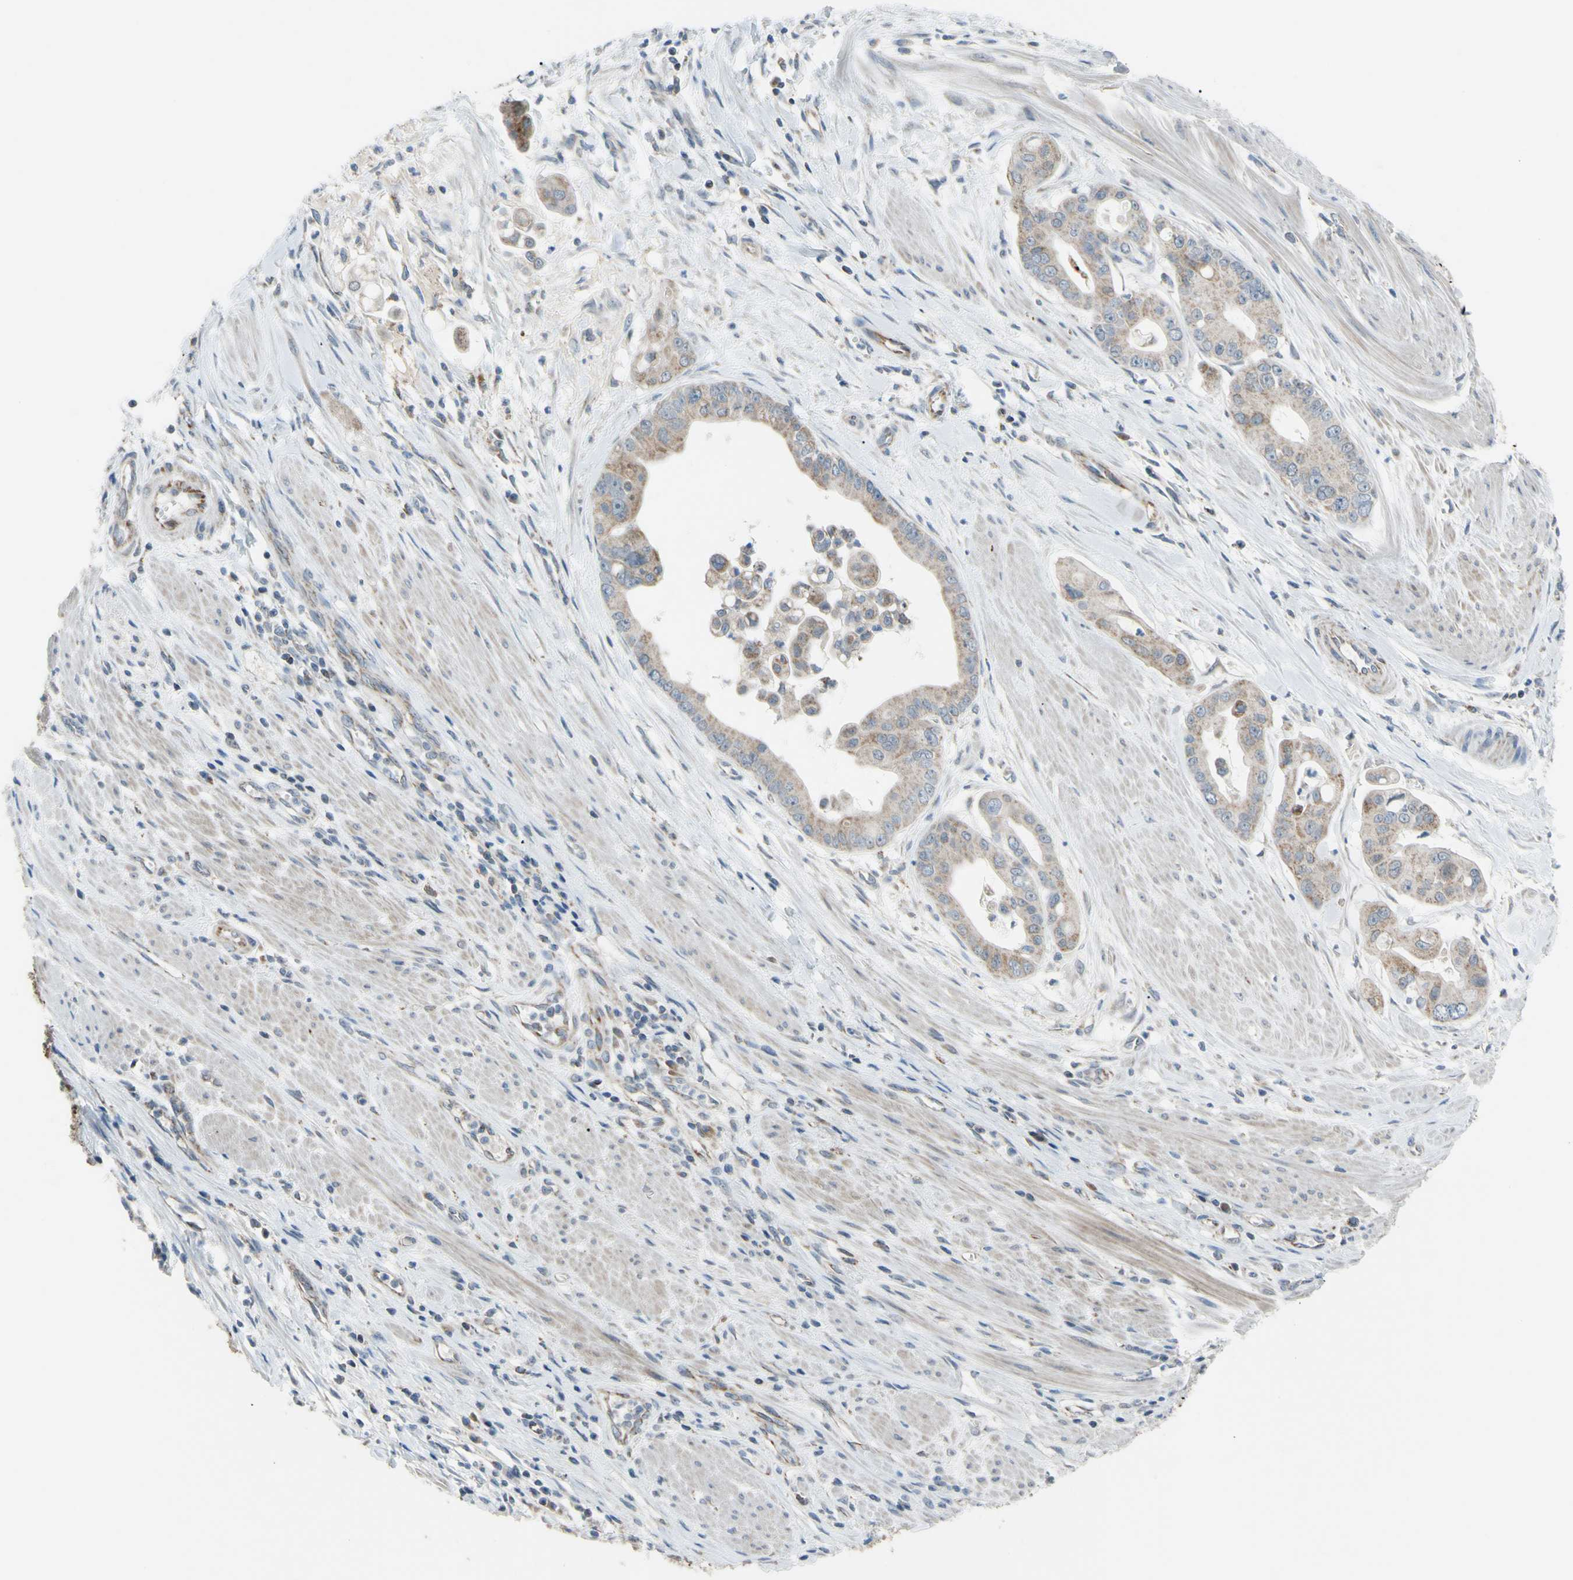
{"staining": {"intensity": "weak", "quantity": ">75%", "location": "cytoplasmic/membranous"}, "tissue": "pancreatic cancer", "cell_type": "Tumor cells", "image_type": "cancer", "snomed": [{"axis": "morphology", "description": "Adenocarcinoma, NOS"}, {"axis": "topography", "description": "Pancreas"}], "caption": "The histopathology image exhibits staining of pancreatic cancer (adenocarcinoma), revealing weak cytoplasmic/membranous protein staining (brown color) within tumor cells. (DAB IHC with brightfield microscopy, high magnification).", "gene": "GLT8D1", "patient": {"sex": "female", "age": 75}}